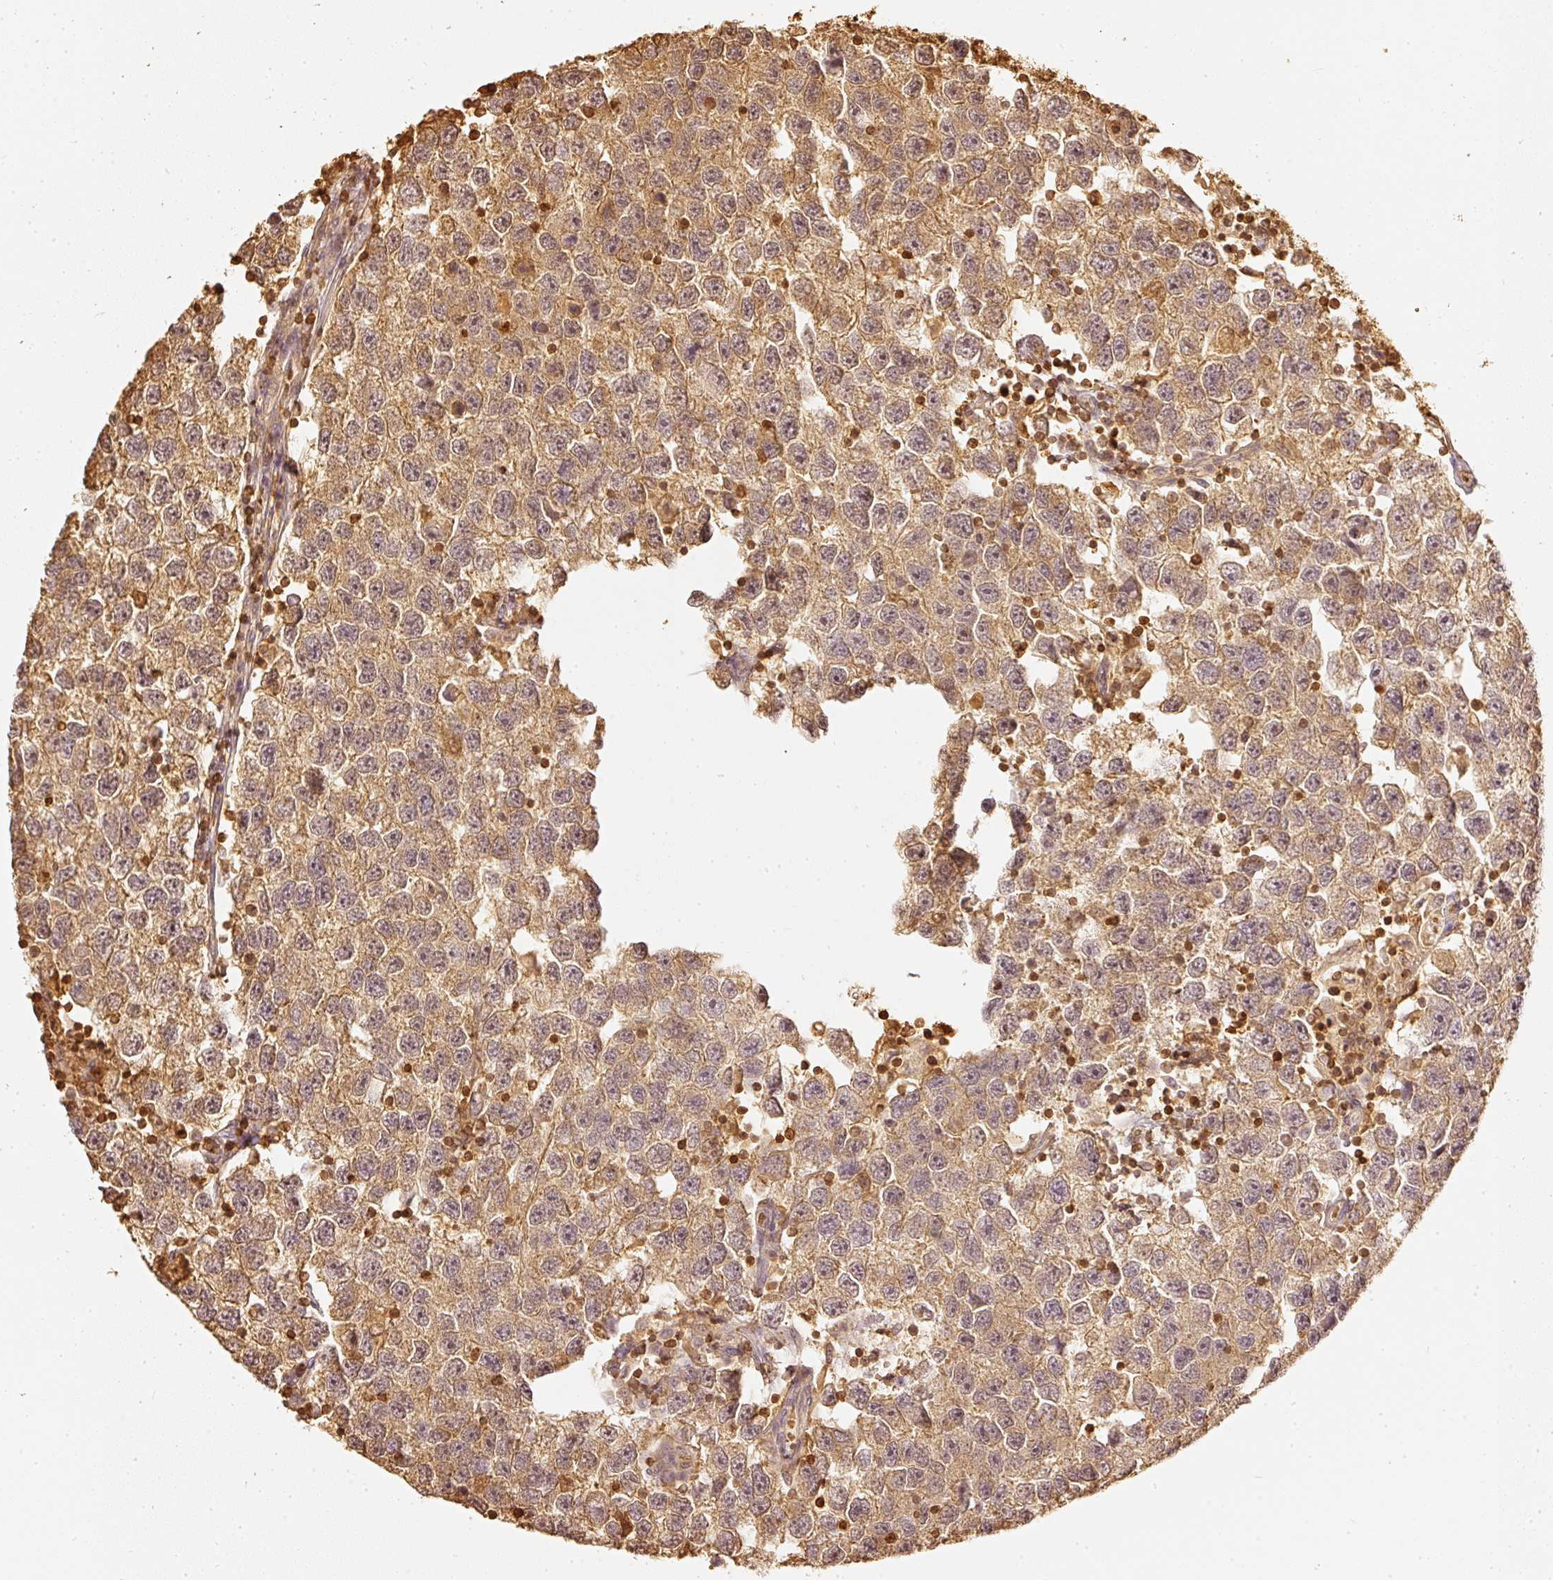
{"staining": {"intensity": "weak", "quantity": ">75%", "location": "cytoplasmic/membranous"}, "tissue": "testis cancer", "cell_type": "Tumor cells", "image_type": "cancer", "snomed": [{"axis": "morphology", "description": "Seminoma, NOS"}, {"axis": "topography", "description": "Testis"}], "caption": "Immunohistochemical staining of seminoma (testis) demonstrates weak cytoplasmic/membranous protein expression in approximately >75% of tumor cells. Using DAB (brown) and hematoxylin (blue) stains, captured at high magnification using brightfield microscopy.", "gene": "PFN1", "patient": {"sex": "male", "age": 26}}